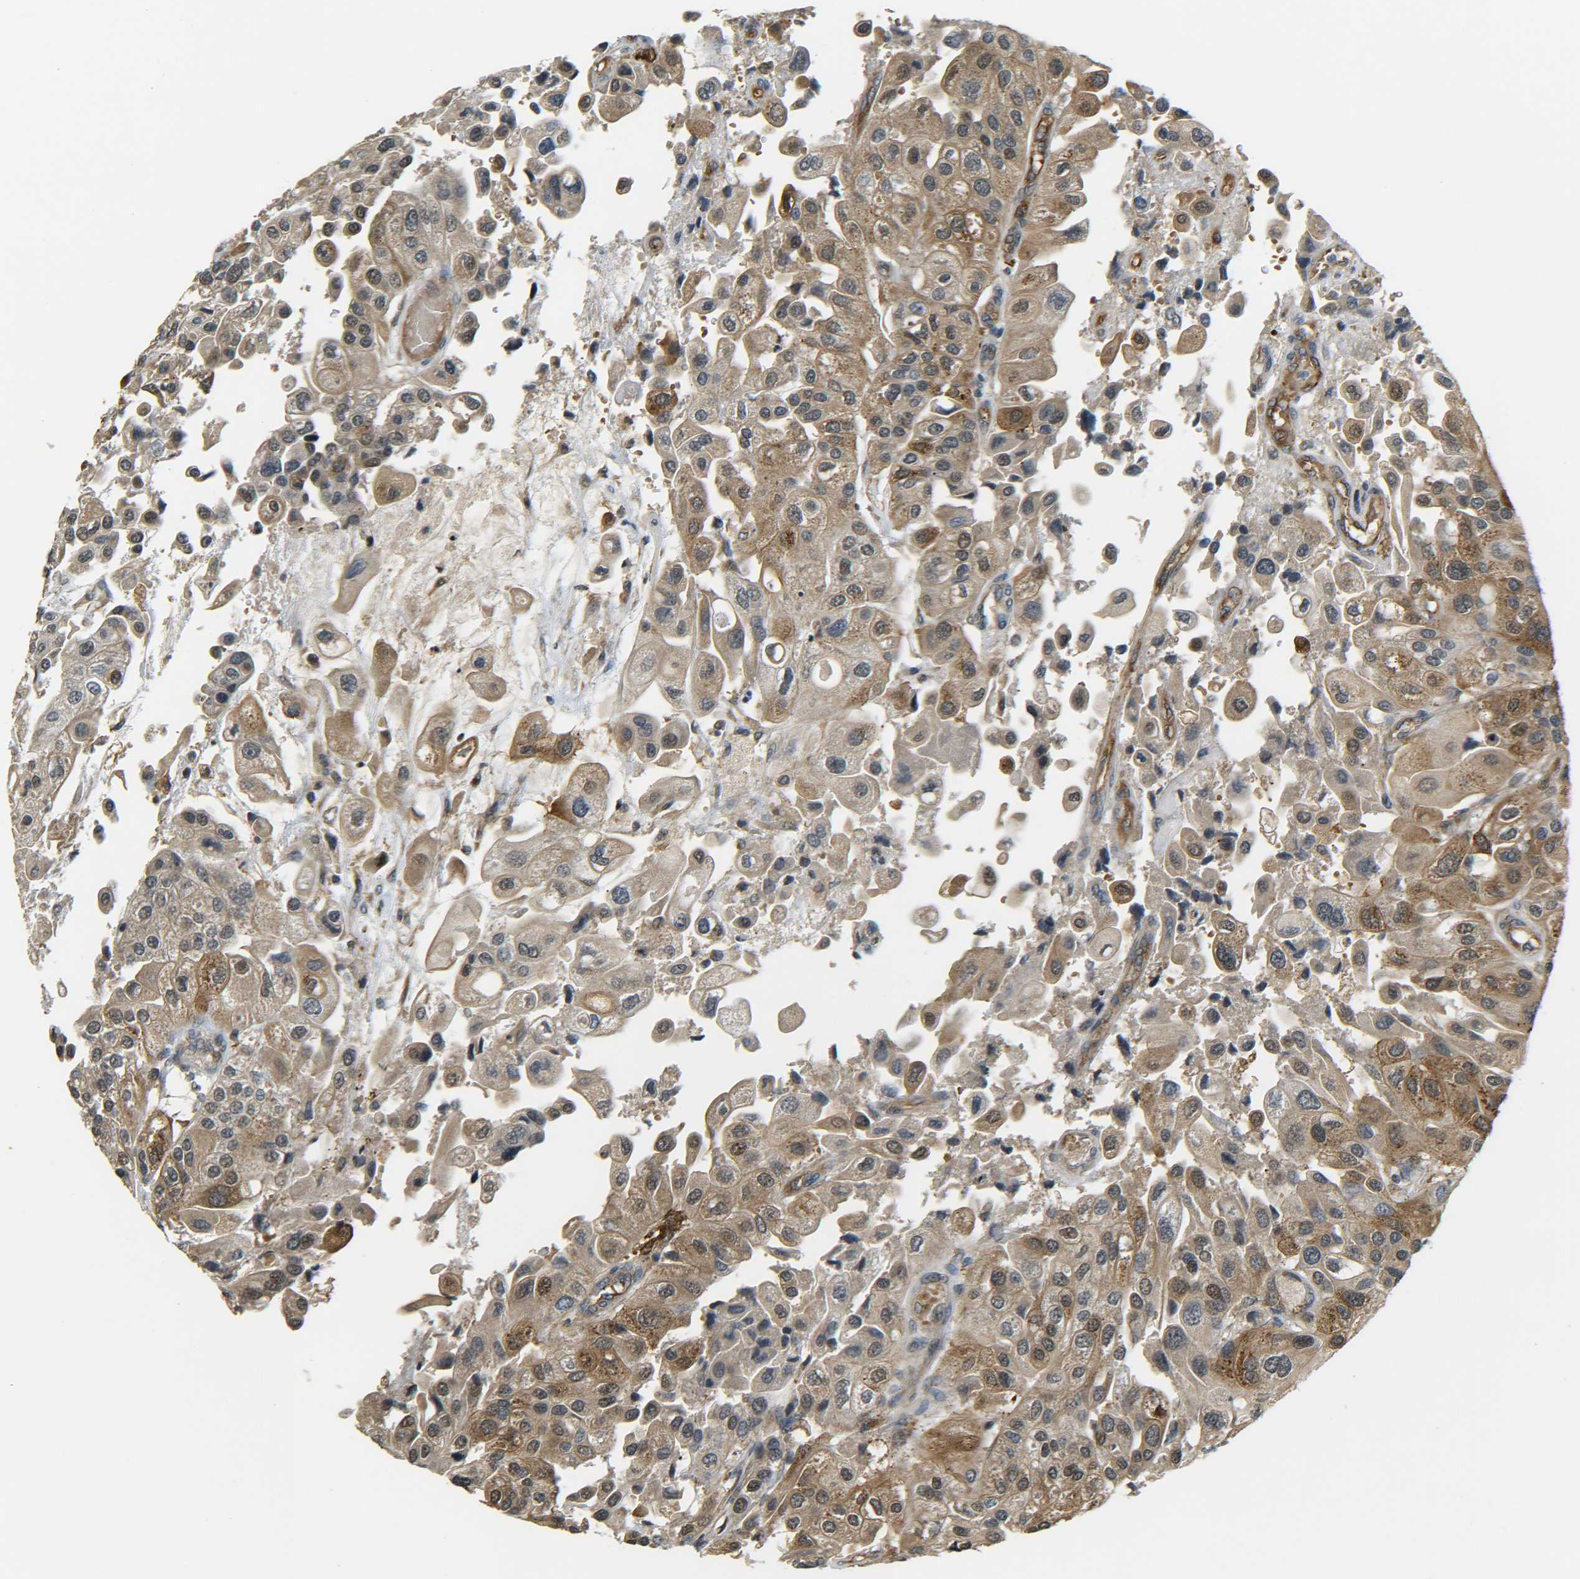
{"staining": {"intensity": "moderate", "quantity": ">75%", "location": "cytoplasmic/membranous"}, "tissue": "urothelial cancer", "cell_type": "Tumor cells", "image_type": "cancer", "snomed": [{"axis": "morphology", "description": "Urothelial carcinoma, High grade"}, {"axis": "topography", "description": "Urinary bladder"}], "caption": "Moderate cytoplasmic/membranous positivity is present in about >75% of tumor cells in high-grade urothelial carcinoma.", "gene": "DAB2", "patient": {"sex": "female", "age": 64}}